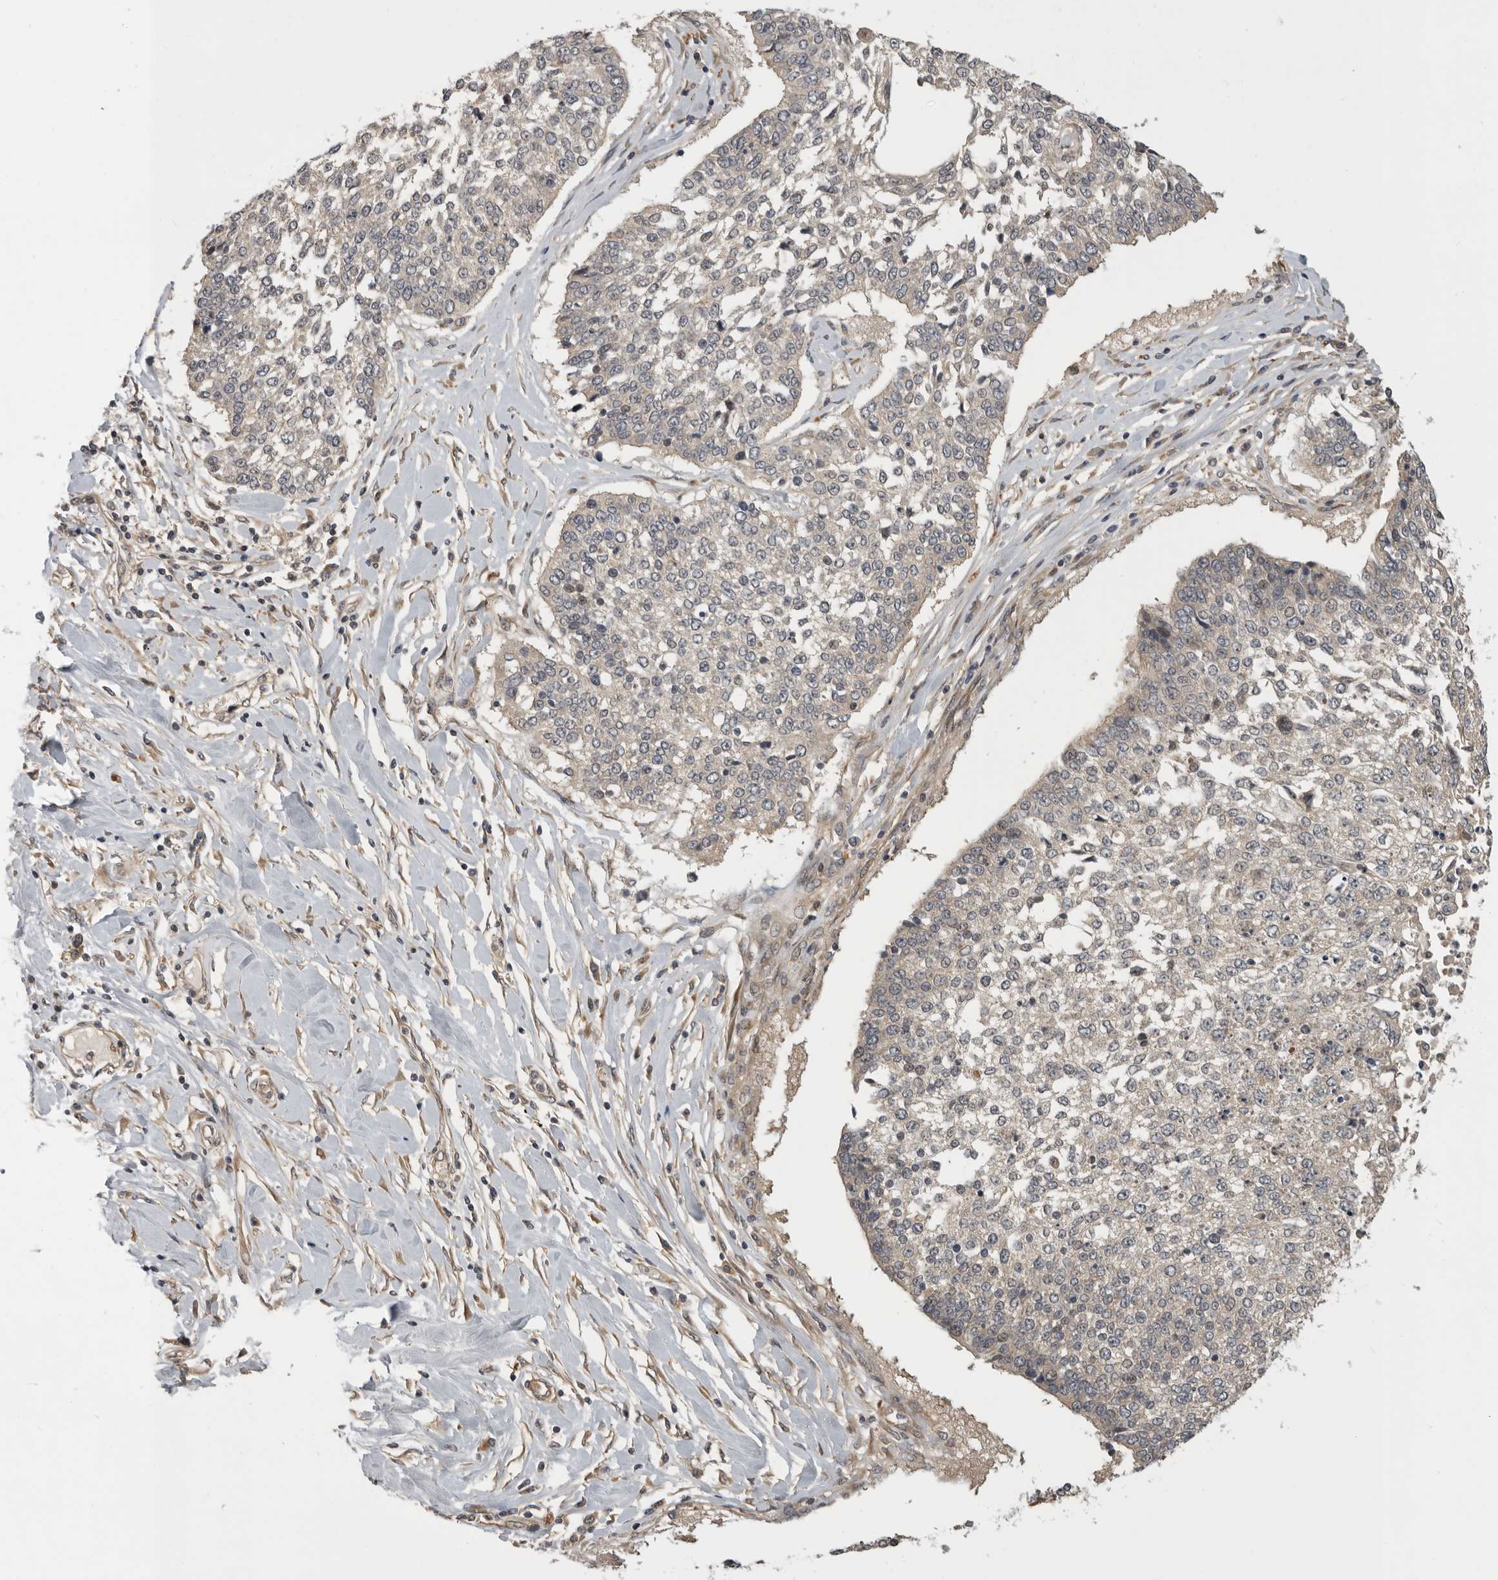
{"staining": {"intensity": "negative", "quantity": "none", "location": "none"}, "tissue": "lung cancer", "cell_type": "Tumor cells", "image_type": "cancer", "snomed": [{"axis": "morphology", "description": "Normal tissue, NOS"}, {"axis": "morphology", "description": "Squamous cell carcinoma, NOS"}, {"axis": "topography", "description": "Cartilage tissue"}, {"axis": "topography", "description": "Bronchus"}, {"axis": "topography", "description": "Lung"}, {"axis": "topography", "description": "Peripheral nerve tissue"}], "caption": "Tumor cells show no significant positivity in lung cancer (squamous cell carcinoma).", "gene": "CUEDC1", "patient": {"sex": "female", "age": 49}}